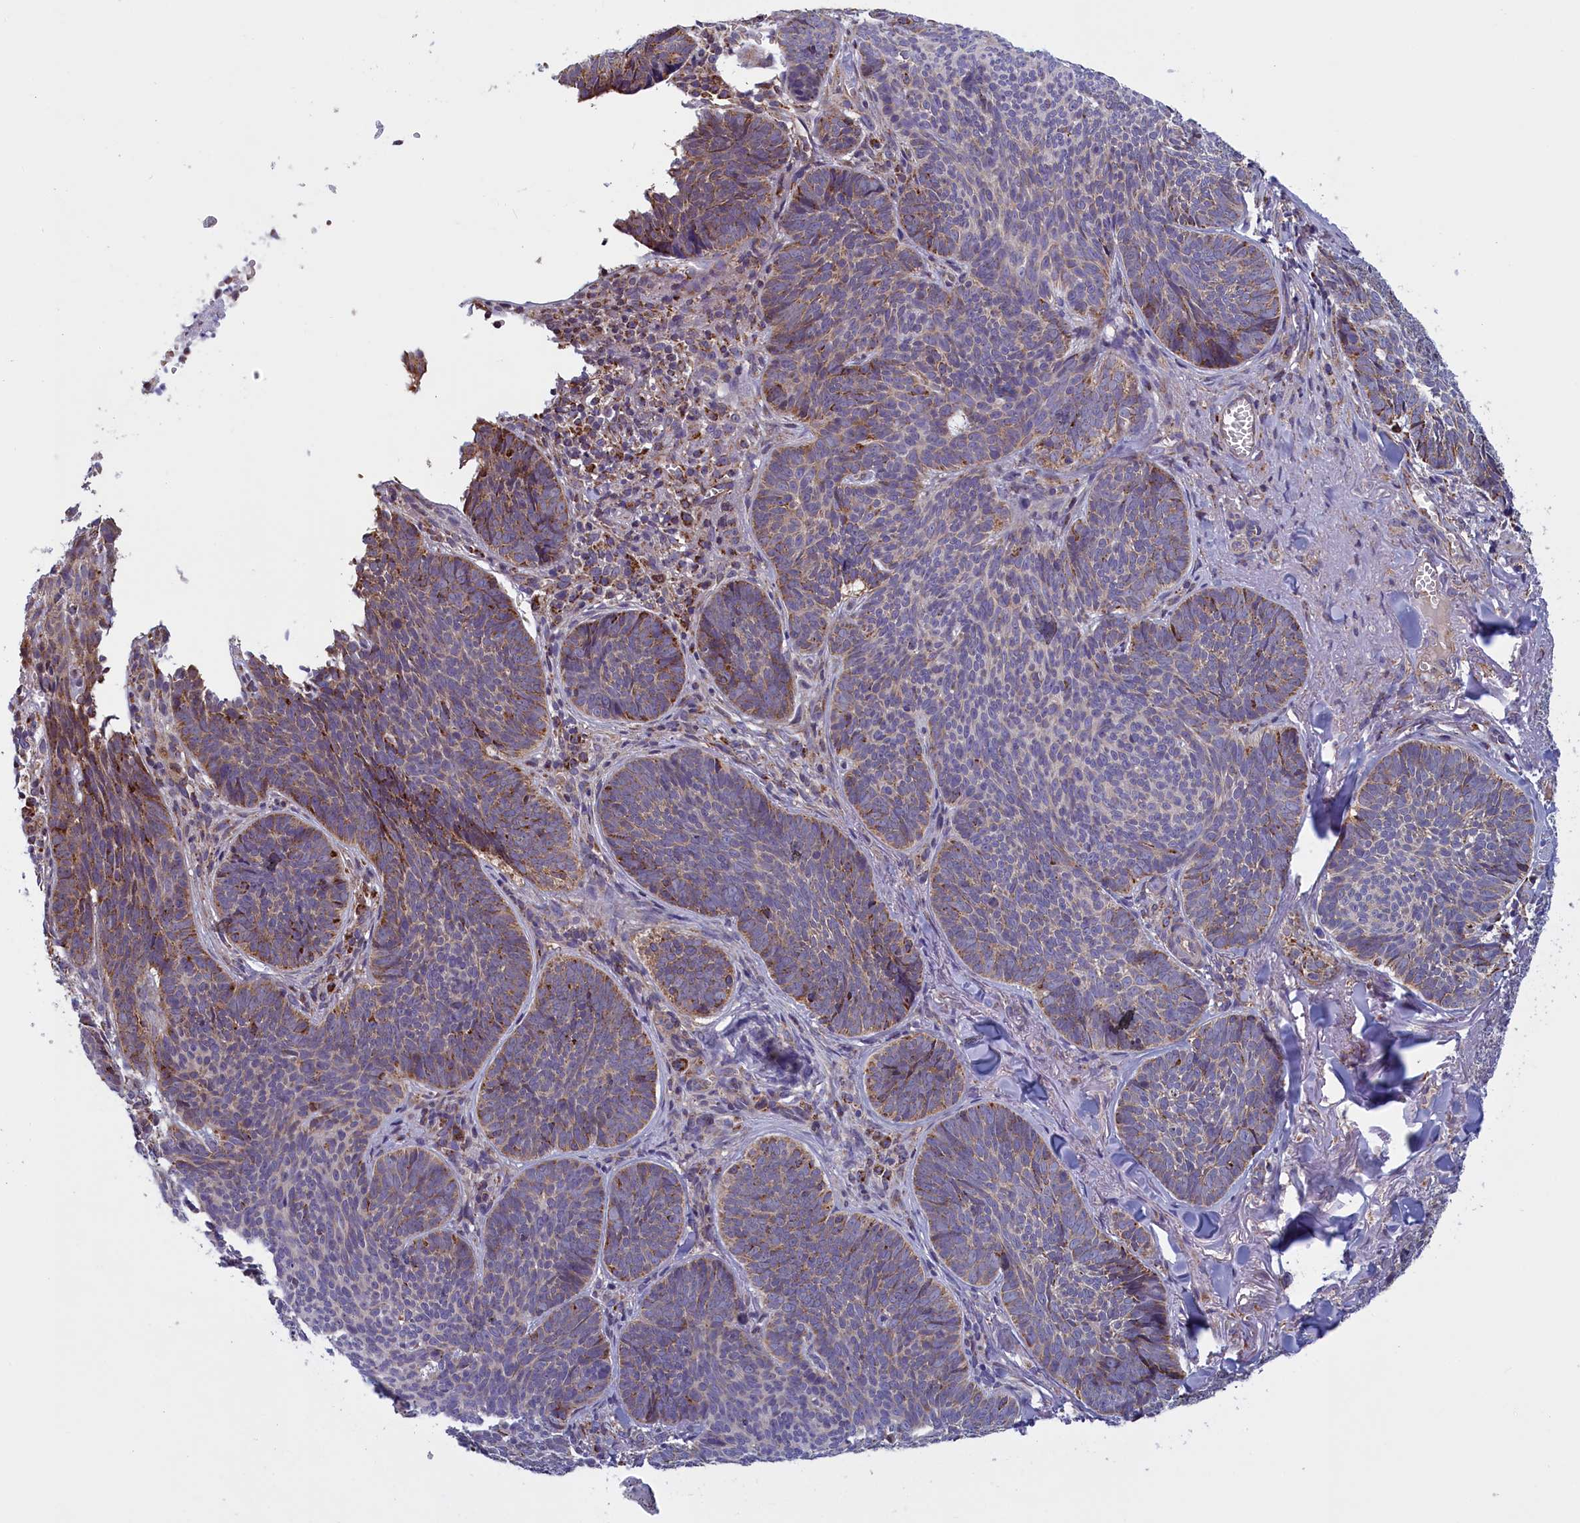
{"staining": {"intensity": "moderate", "quantity": "<25%", "location": "cytoplasmic/membranous"}, "tissue": "skin cancer", "cell_type": "Tumor cells", "image_type": "cancer", "snomed": [{"axis": "morphology", "description": "Basal cell carcinoma"}, {"axis": "topography", "description": "Skin"}], "caption": "This micrograph displays skin cancer (basal cell carcinoma) stained with immunohistochemistry to label a protein in brown. The cytoplasmic/membranous of tumor cells show moderate positivity for the protein. Nuclei are counter-stained blue.", "gene": "IFT122", "patient": {"sex": "female", "age": 74}}